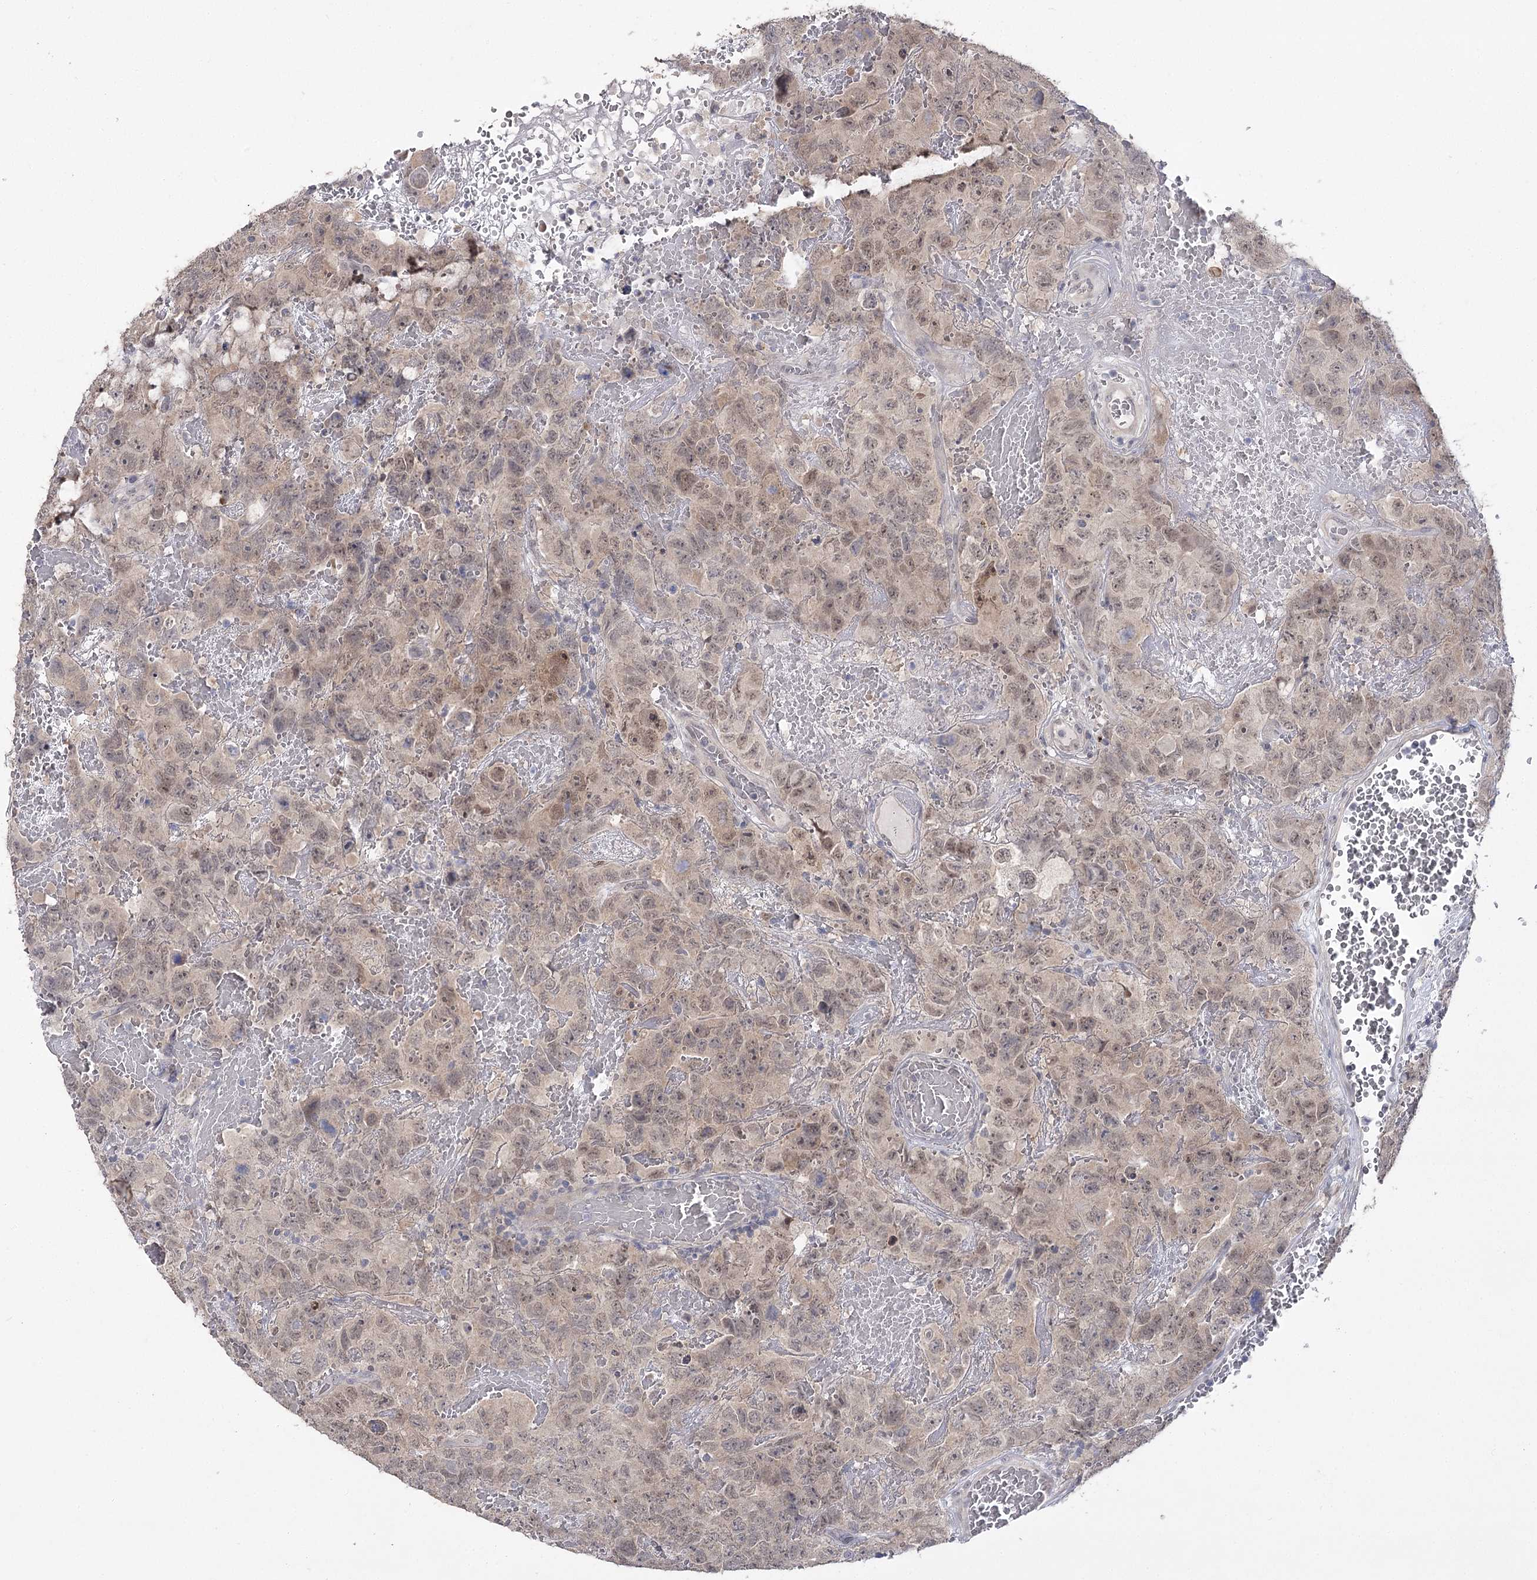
{"staining": {"intensity": "weak", "quantity": "<25%", "location": "cytoplasmic/membranous,nuclear"}, "tissue": "testis cancer", "cell_type": "Tumor cells", "image_type": "cancer", "snomed": [{"axis": "morphology", "description": "Carcinoma, Embryonal, NOS"}, {"axis": "topography", "description": "Testis"}], "caption": "DAB immunohistochemical staining of testis embryonal carcinoma exhibits no significant expression in tumor cells.", "gene": "PHYHIPL", "patient": {"sex": "male", "age": 45}}